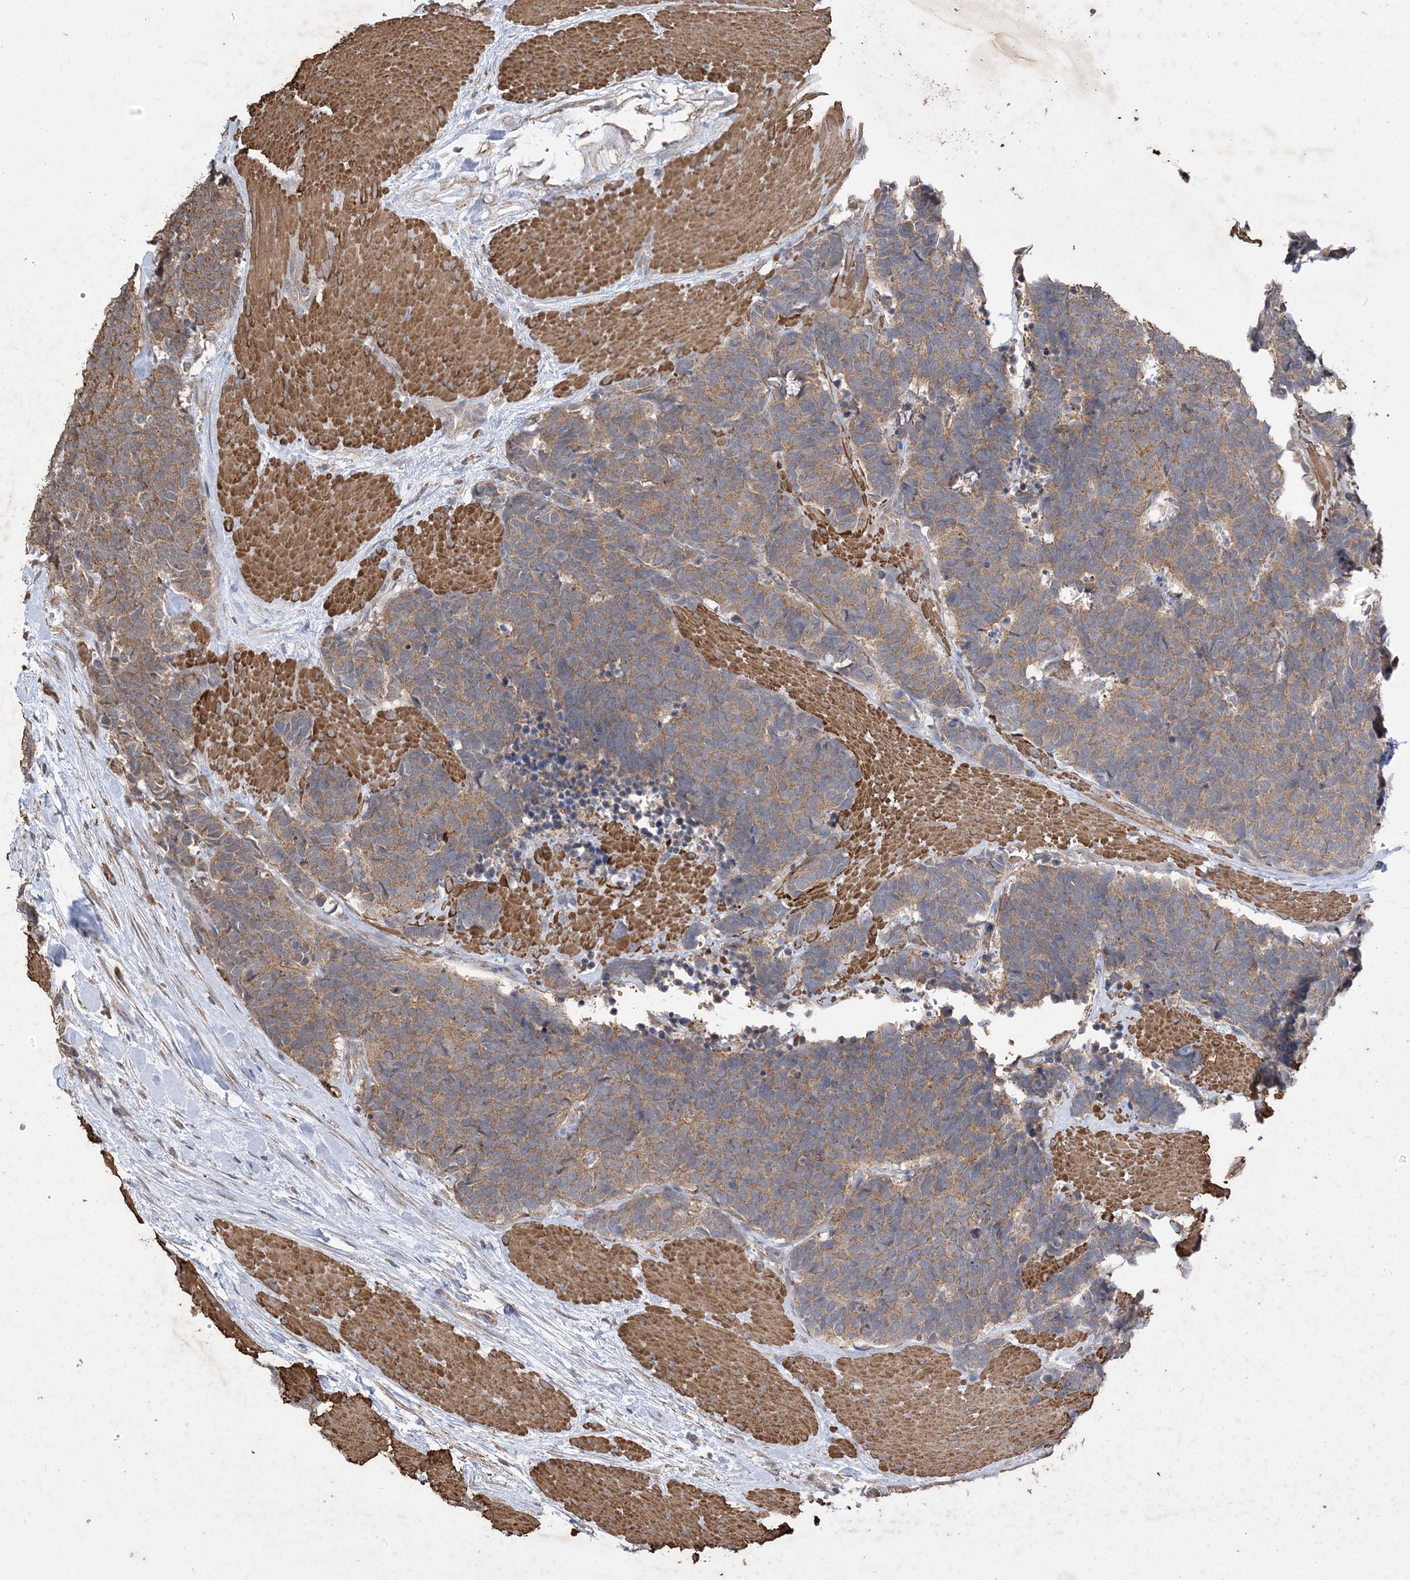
{"staining": {"intensity": "moderate", "quantity": ">75%", "location": "cytoplasmic/membranous"}, "tissue": "carcinoid", "cell_type": "Tumor cells", "image_type": "cancer", "snomed": [{"axis": "morphology", "description": "Carcinoma, NOS"}, {"axis": "morphology", "description": "Carcinoid, malignant, NOS"}, {"axis": "topography", "description": "Urinary bladder"}], "caption": "This is a photomicrograph of immunohistochemistry (IHC) staining of carcinoid, which shows moderate expression in the cytoplasmic/membranous of tumor cells.", "gene": "HPS4", "patient": {"sex": "male", "age": 57}}